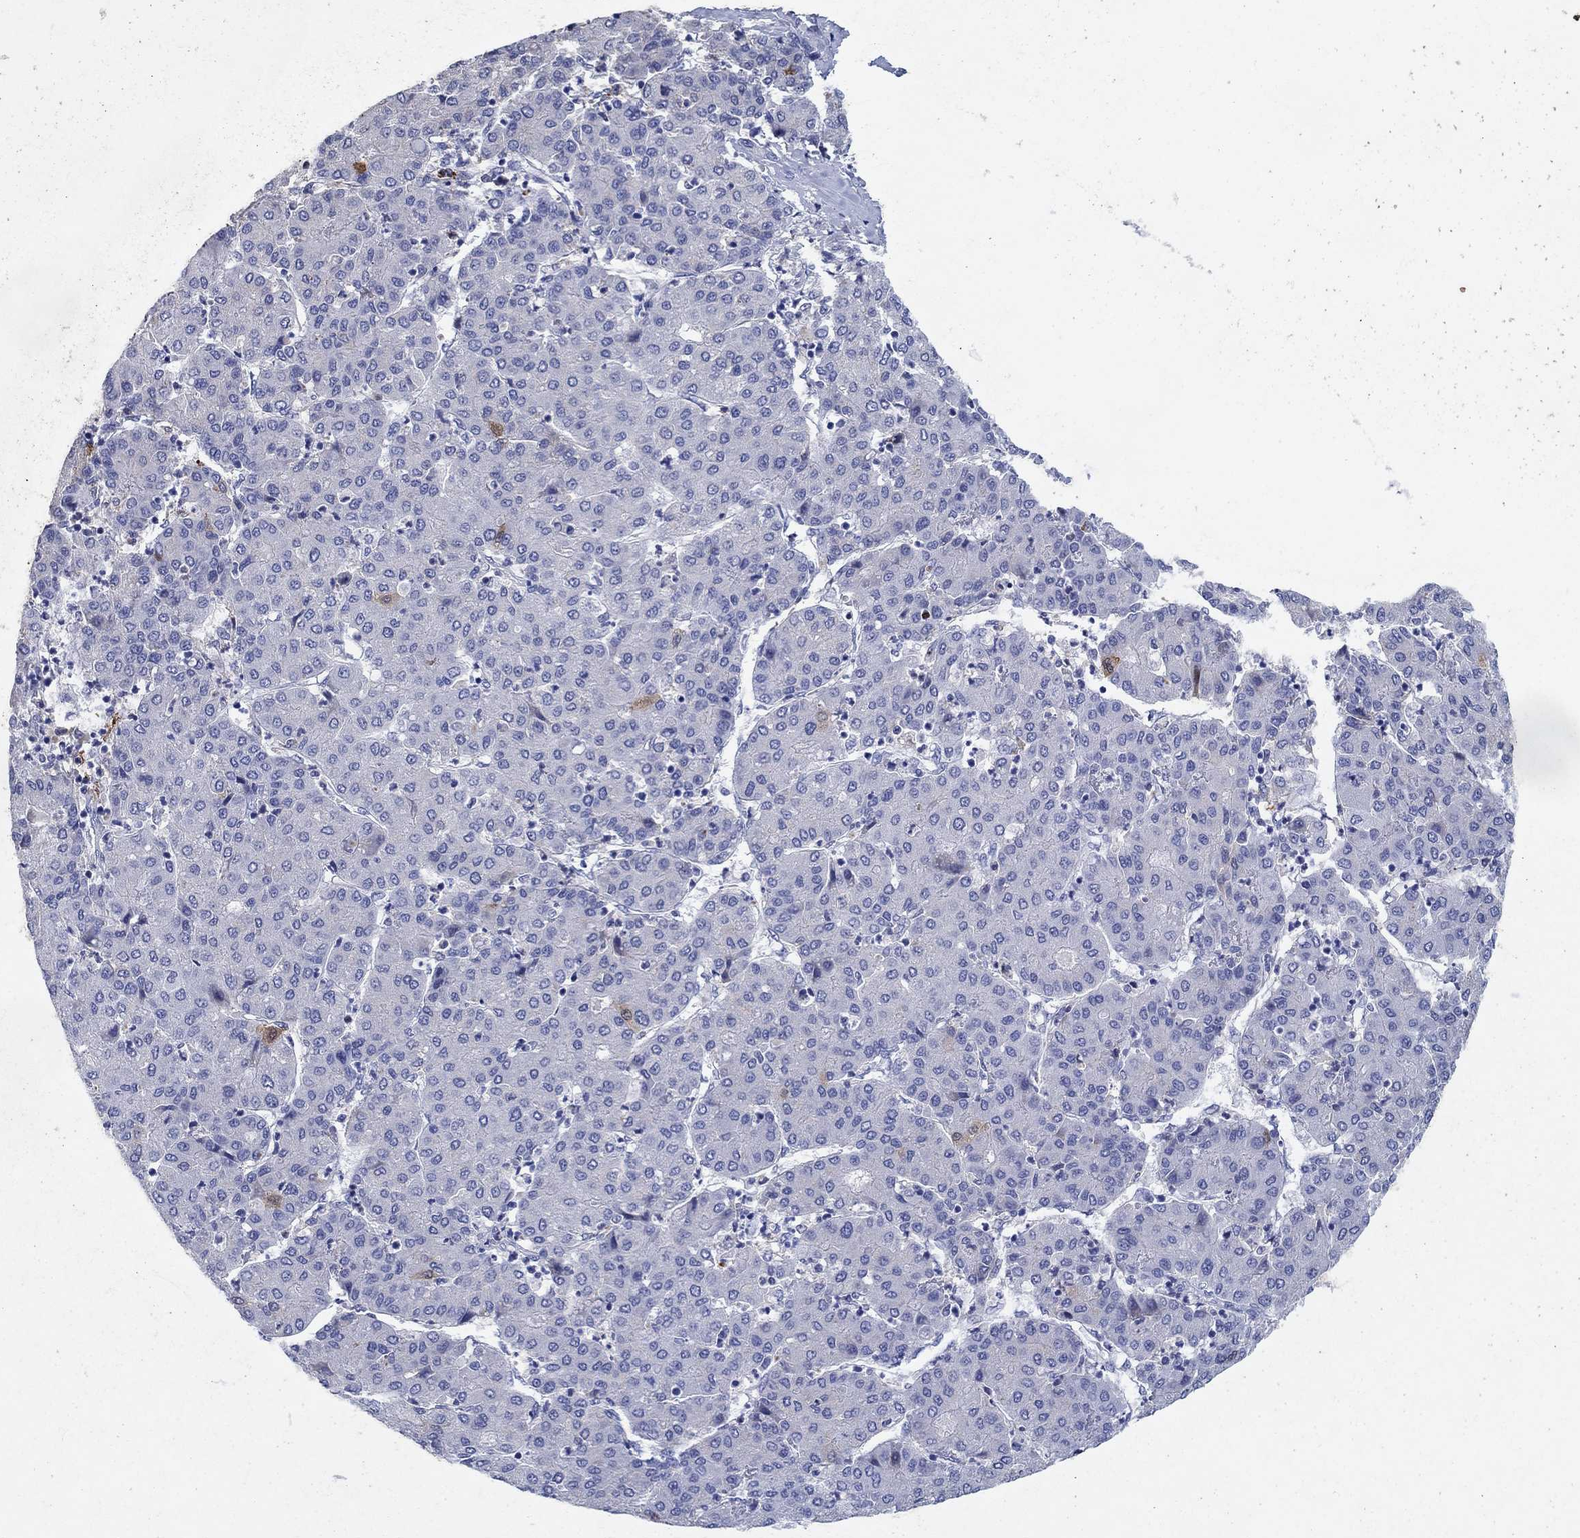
{"staining": {"intensity": "negative", "quantity": "none", "location": "none"}, "tissue": "liver cancer", "cell_type": "Tumor cells", "image_type": "cancer", "snomed": [{"axis": "morphology", "description": "Carcinoma, Hepatocellular, NOS"}, {"axis": "topography", "description": "Liver"}], "caption": "Immunohistochemistry histopathology image of hepatocellular carcinoma (liver) stained for a protein (brown), which exhibits no expression in tumor cells.", "gene": "HDC", "patient": {"sex": "male", "age": 65}}